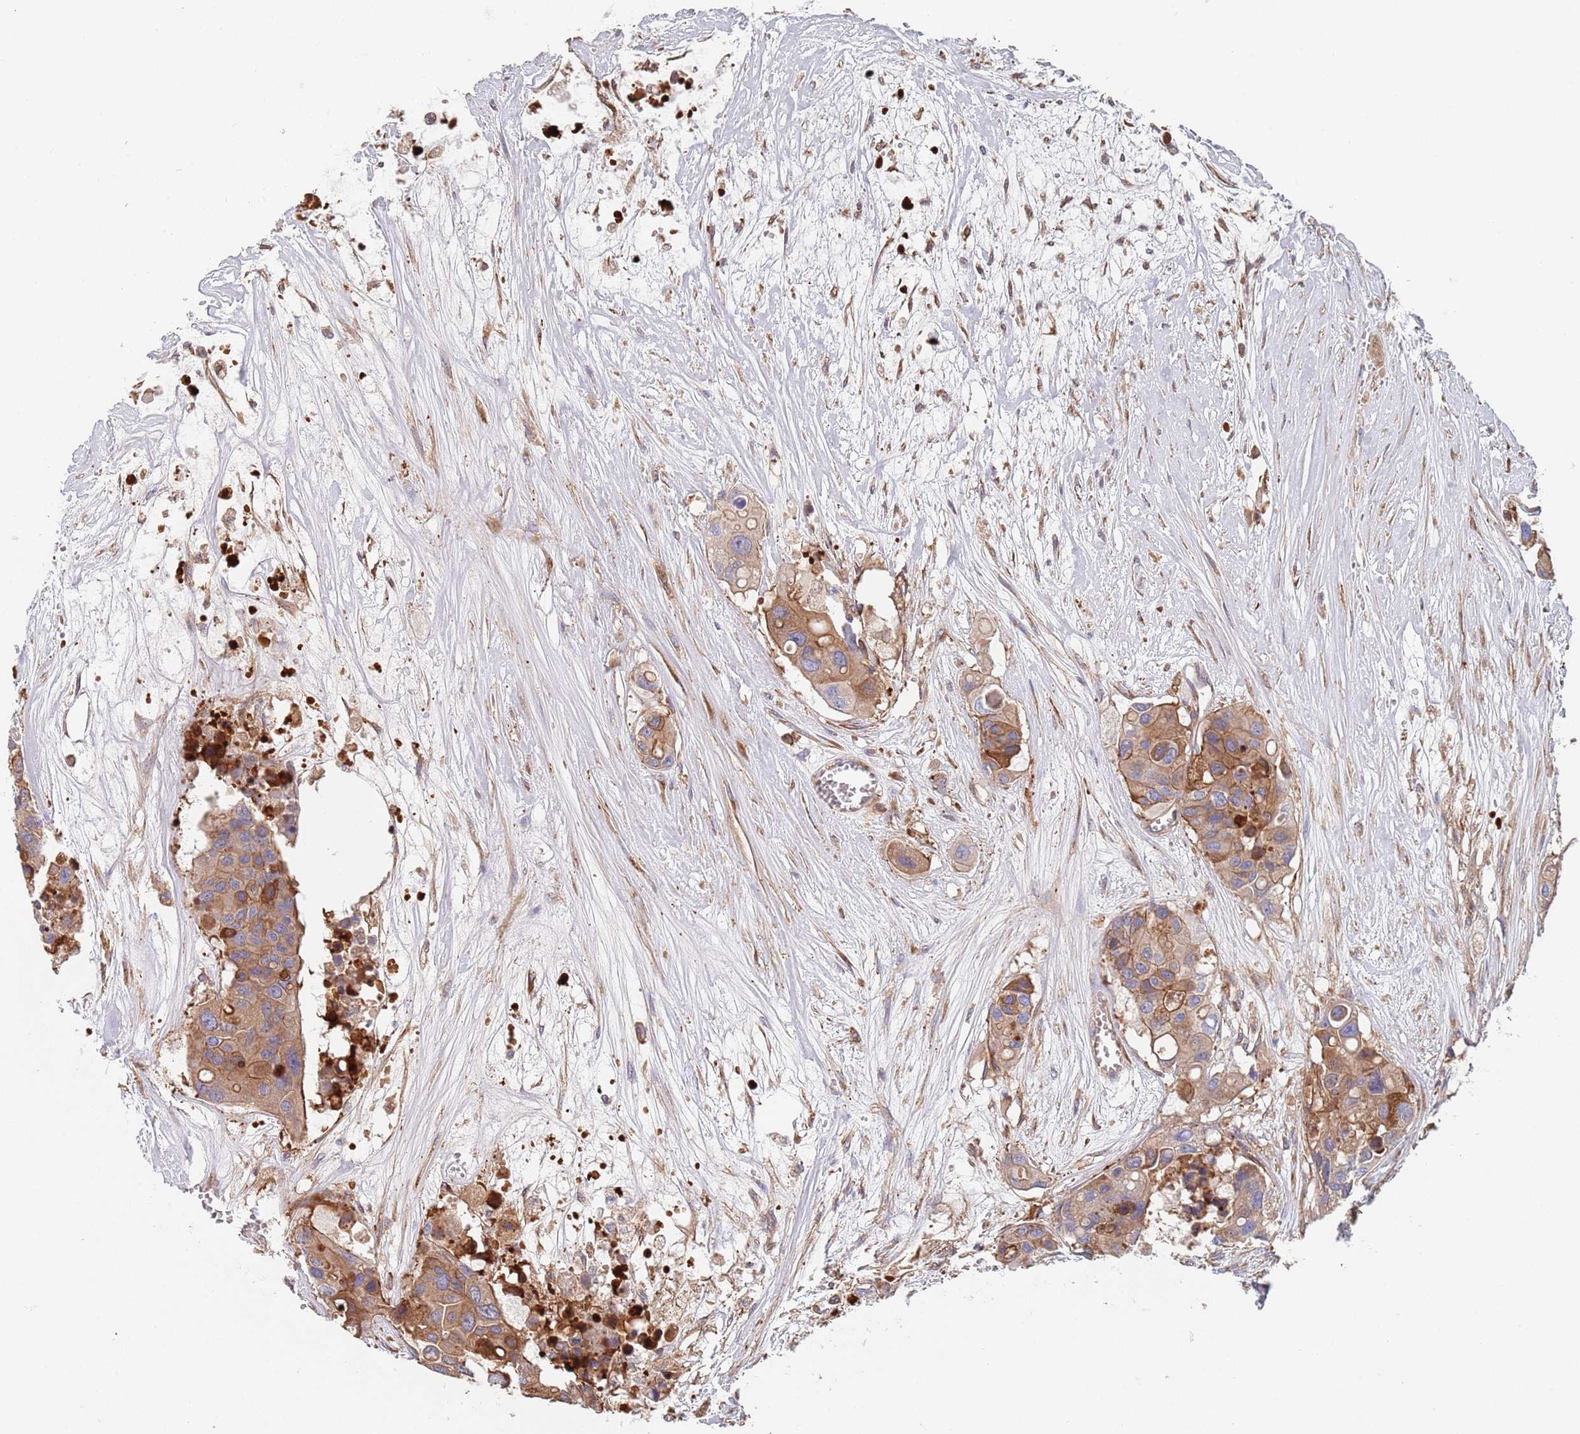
{"staining": {"intensity": "moderate", "quantity": ">75%", "location": "cytoplasmic/membranous"}, "tissue": "colorectal cancer", "cell_type": "Tumor cells", "image_type": "cancer", "snomed": [{"axis": "morphology", "description": "Adenocarcinoma, NOS"}, {"axis": "topography", "description": "Colon"}], "caption": "Protein expression analysis of colorectal cancer (adenocarcinoma) reveals moderate cytoplasmic/membranous expression in about >75% of tumor cells. (DAB (3,3'-diaminobenzidine) = brown stain, brightfield microscopy at high magnification).", "gene": "DCUN1D3", "patient": {"sex": "male", "age": 77}}